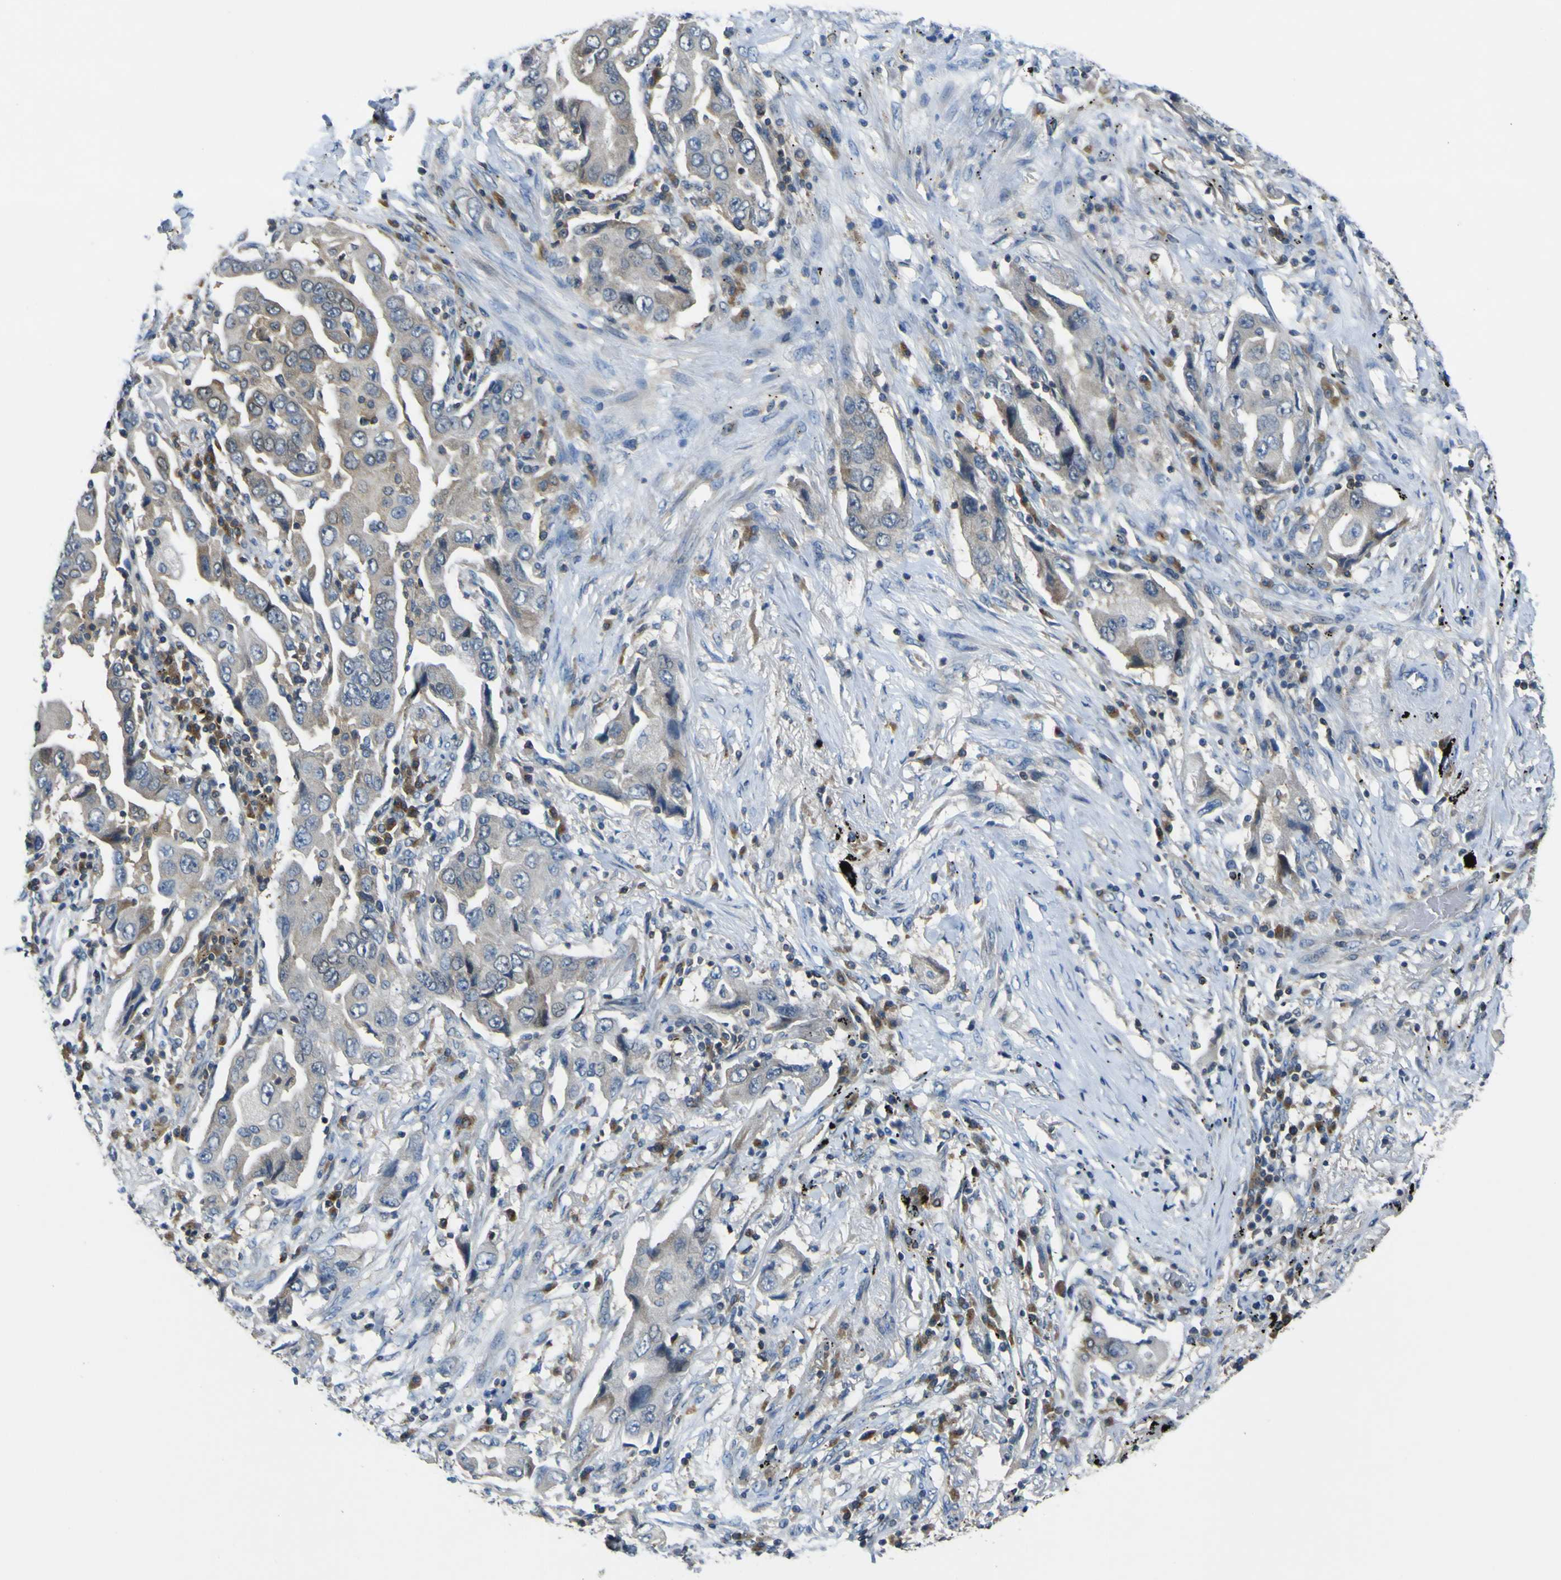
{"staining": {"intensity": "moderate", "quantity": "25%-75%", "location": "cytoplasmic/membranous"}, "tissue": "lung cancer", "cell_type": "Tumor cells", "image_type": "cancer", "snomed": [{"axis": "morphology", "description": "Adenocarcinoma, NOS"}, {"axis": "topography", "description": "Lung"}], "caption": "A medium amount of moderate cytoplasmic/membranous expression is seen in about 25%-75% of tumor cells in lung cancer tissue.", "gene": "EML2", "patient": {"sex": "female", "age": 65}}